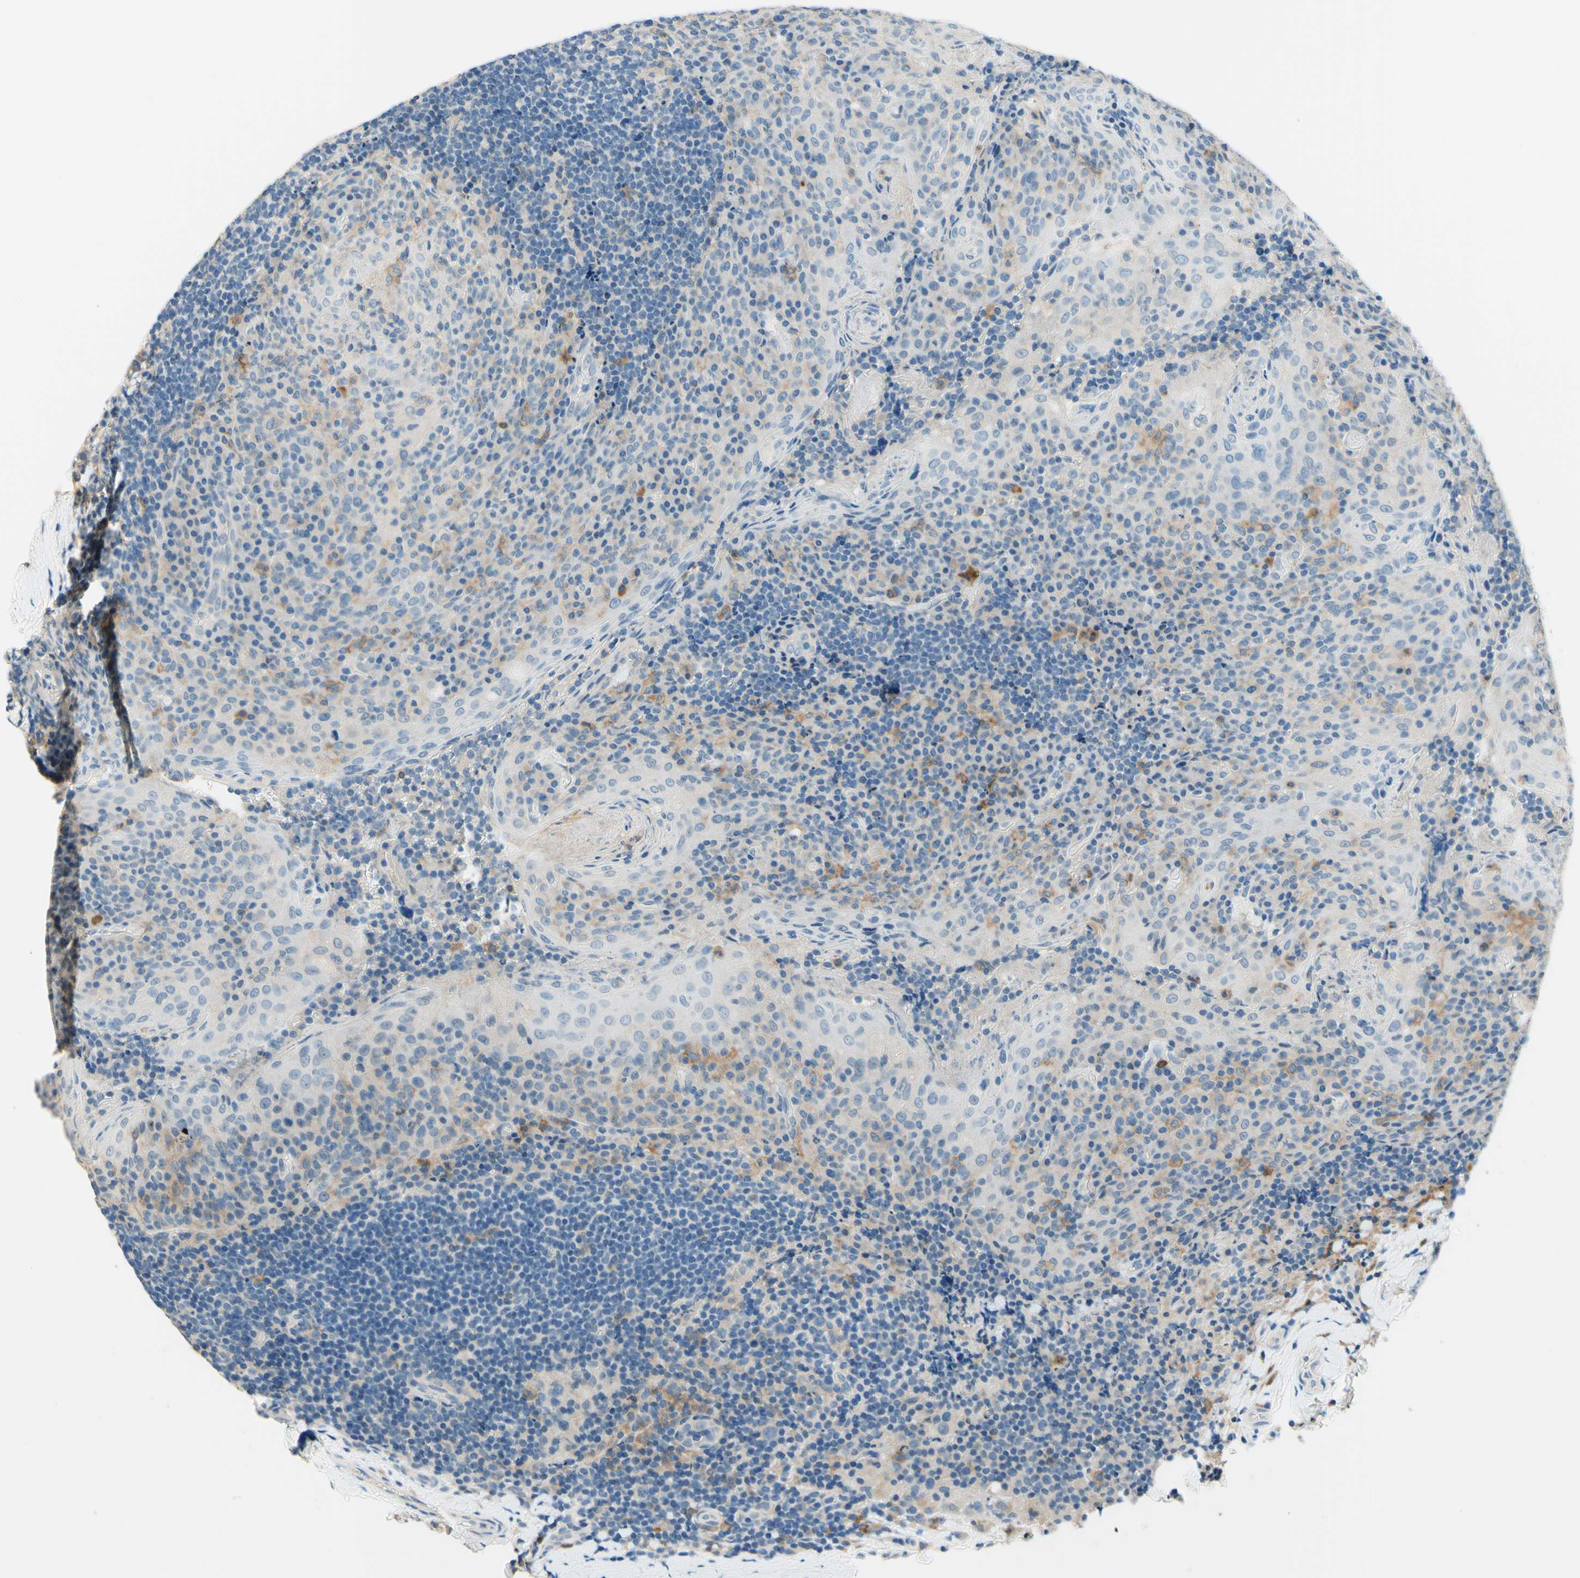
{"staining": {"intensity": "weak", "quantity": "<25%", "location": "cytoplasmic/membranous"}, "tissue": "tonsil", "cell_type": "Germinal center cells", "image_type": "normal", "snomed": [{"axis": "morphology", "description": "Normal tissue, NOS"}, {"axis": "topography", "description": "Tonsil"}], "caption": "Unremarkable tonsil was stained to show a protein in brown. There is no significant expression in germinal center cells.", "gene": "SIGLEC9", "patient": {"sex": "male", "age": 17}}